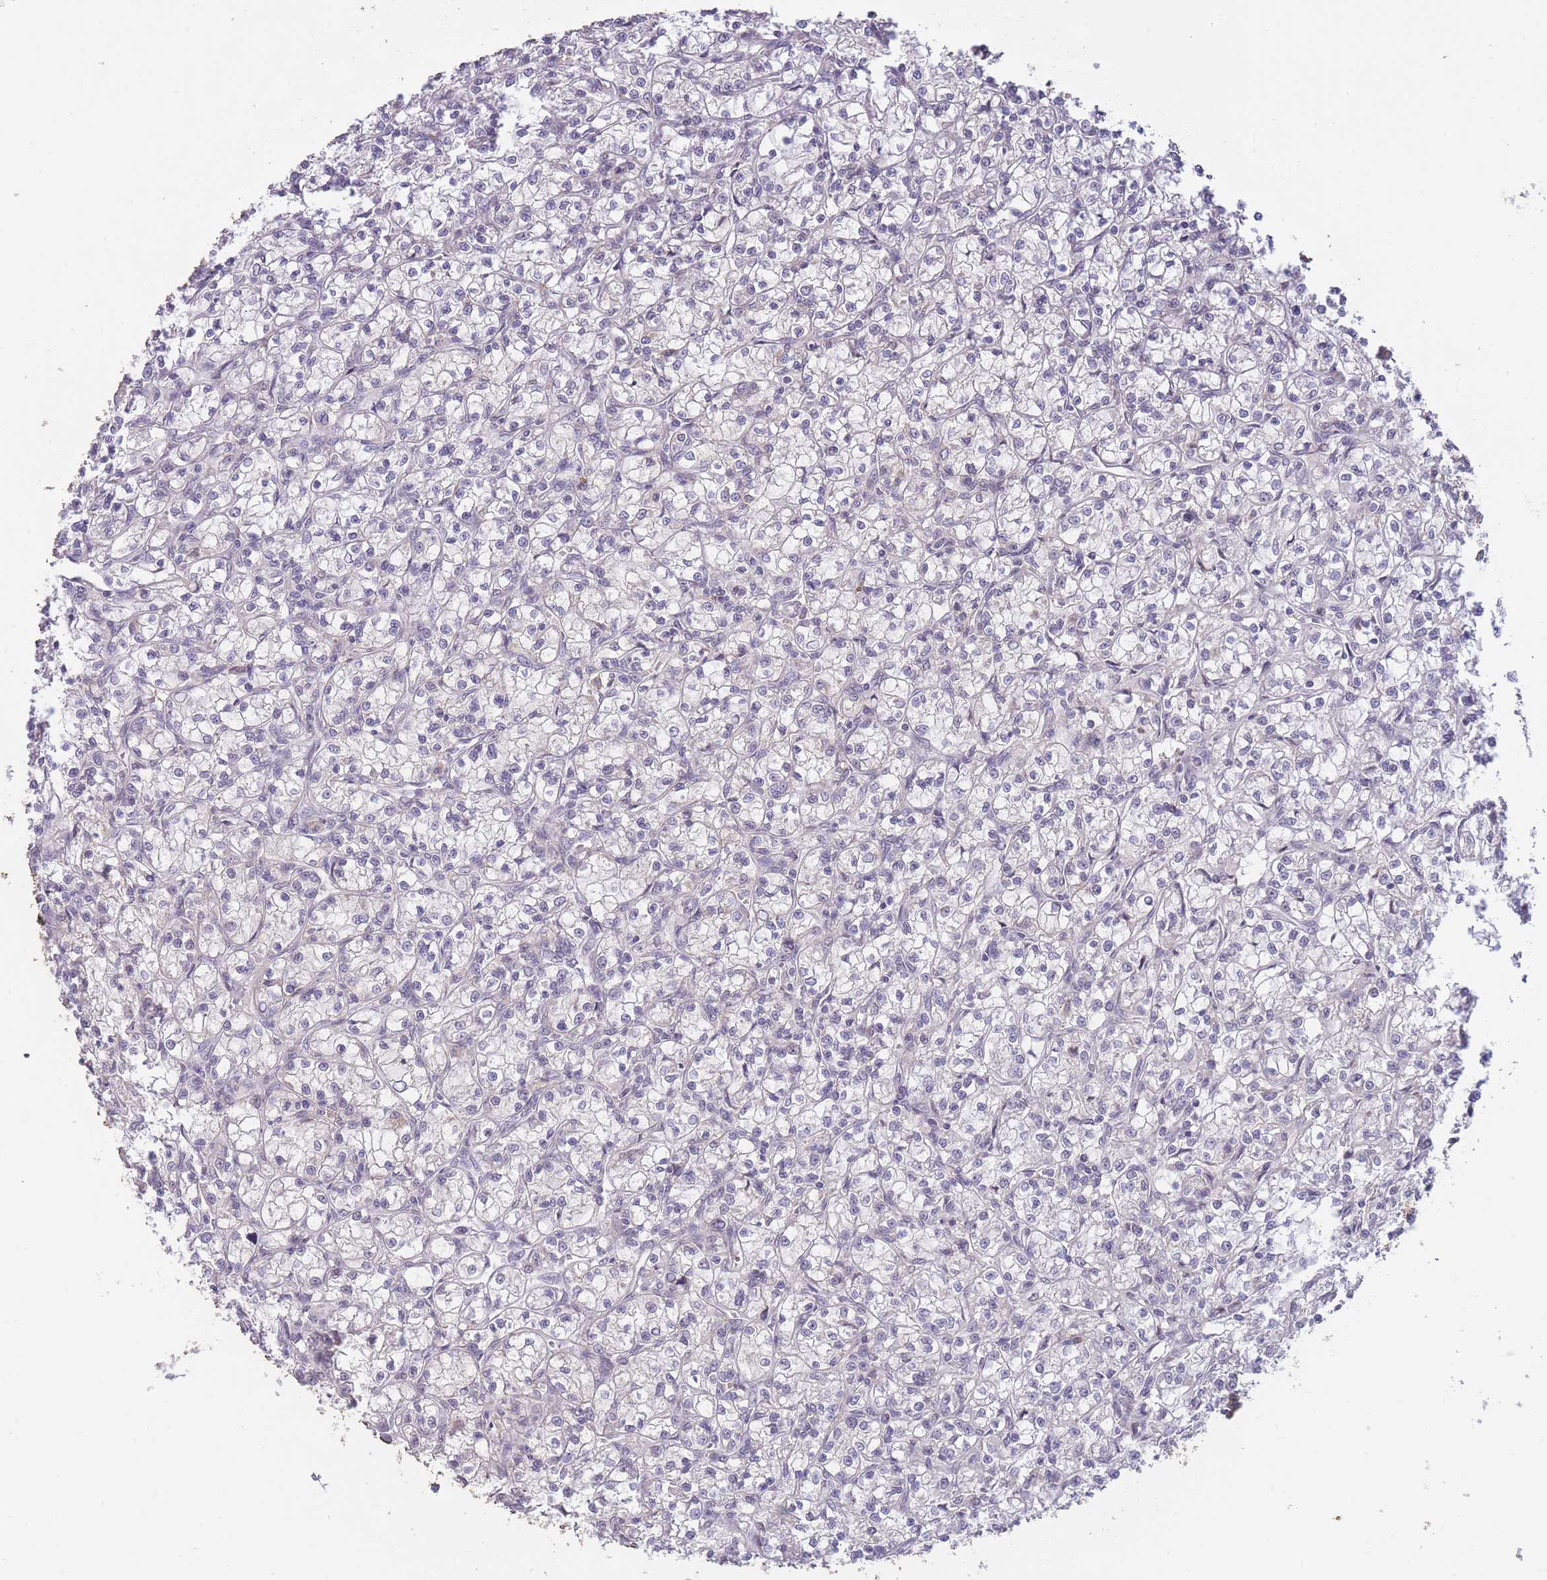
{"staining": {"intensity": "negative", "quantity": "none", "location": "none"}, "tissue": "renal cancer", "cell_type": "Tumor cells", "image_type": "cancer", "snomed": [{"axis": "morphology", "description": "Adenocarcinoma, NOS"}, {"axis": "topography", "description": "Kidney"}], "caption": "A high-resolution photomicrograph shows immunohistochemistry (IHC) staining of renal cancer (adenocarcinoma), which exhibits no significant expression in tumor cells. (IHC, brightfield microscopy, high magnification).", "gene": "GOLGA6L25", "patient": {"sex": "female", "age": 59}}